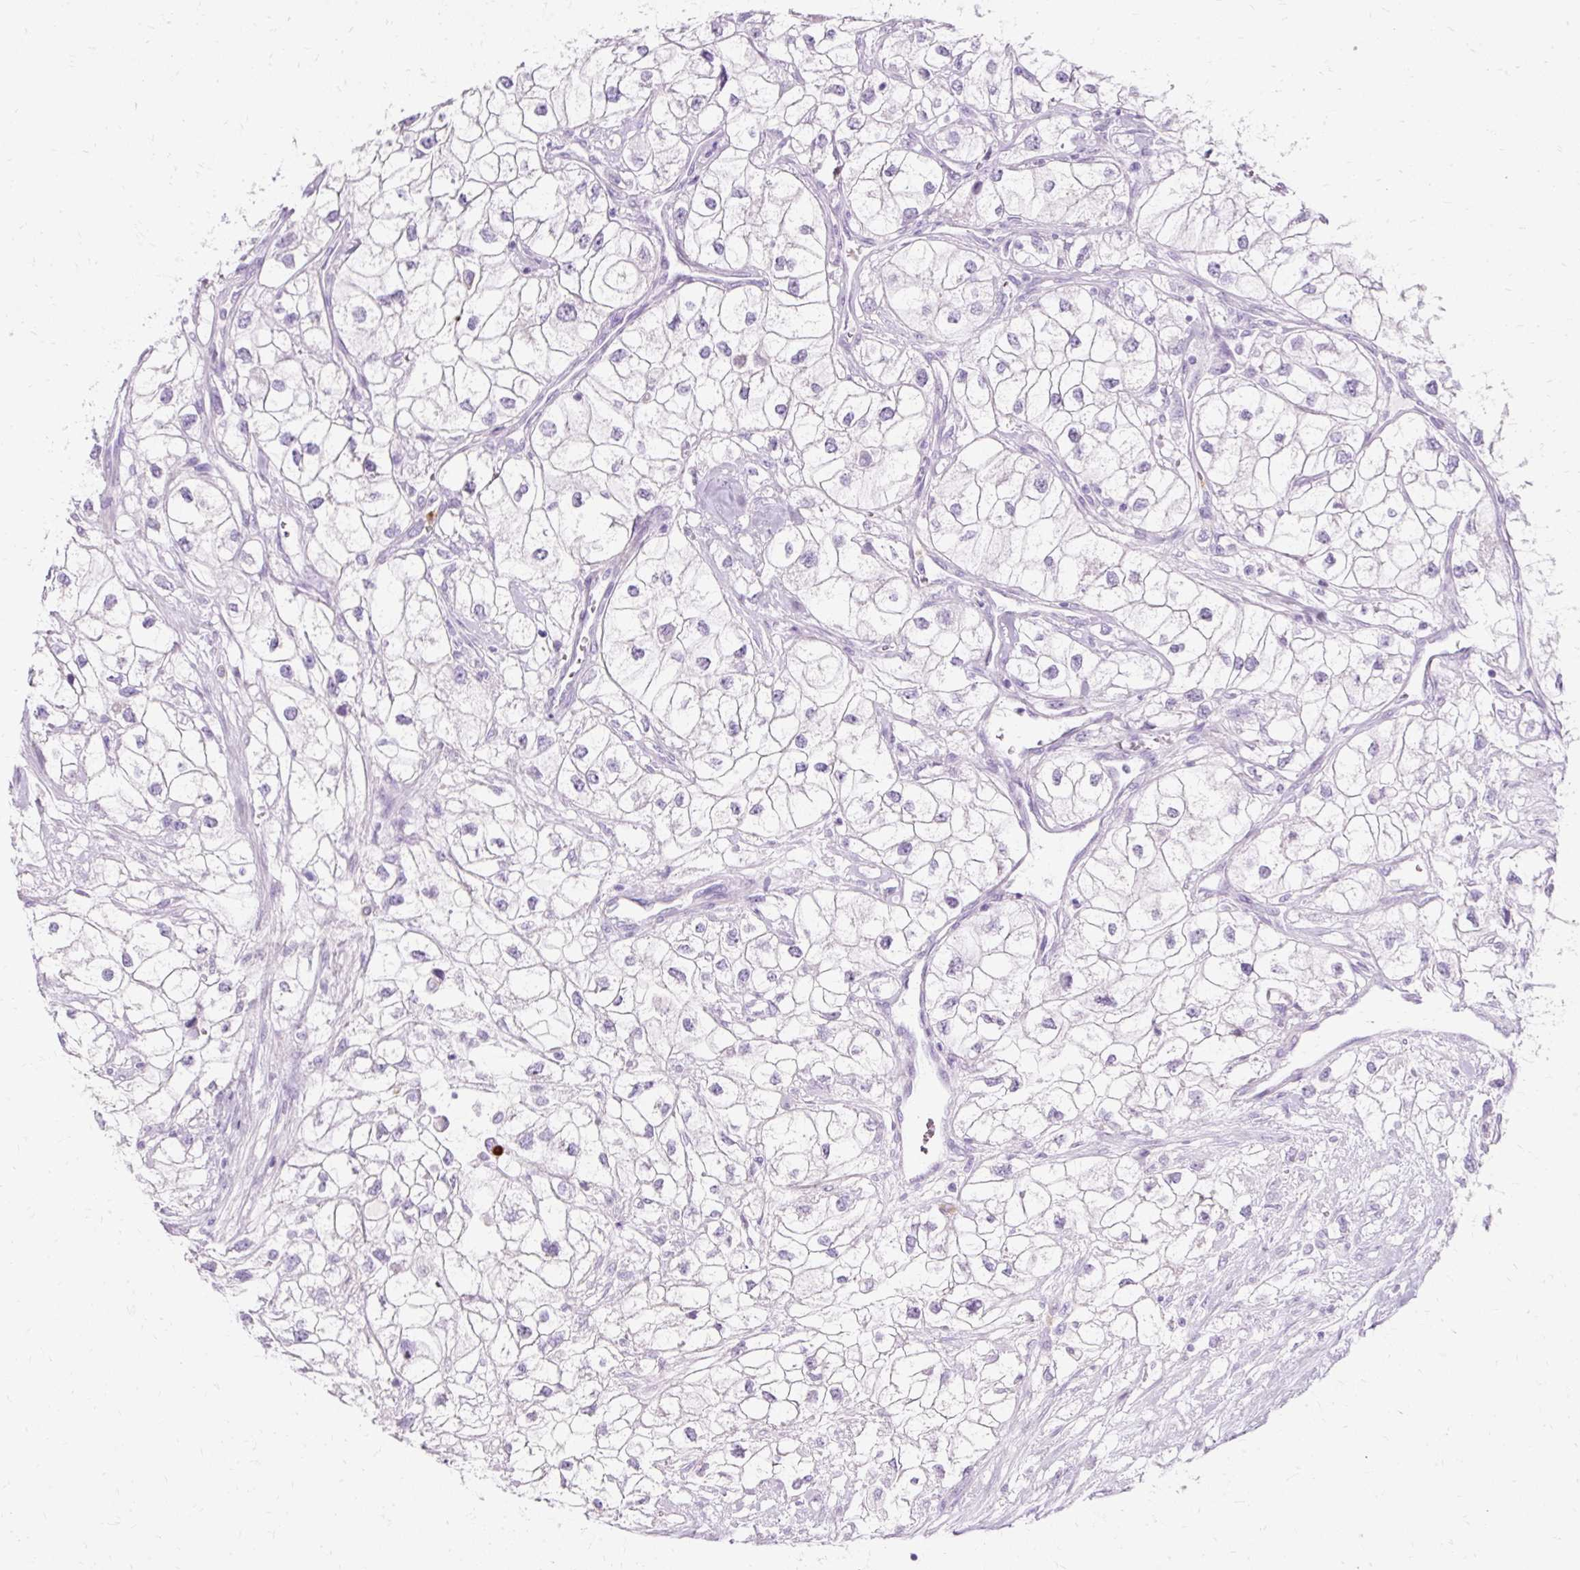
{"staining": {"intensity": "negative", "quantity": "none", "location": "none"}, "tissue": "renal cancer", "cell_type": "Tumor cells", "image_type": "cancer", "snomed": [{"axis": "morphology", "description": "Adenocarcinoma, NOS"}, {"axis": "topography", "description": "Kidney"}], "caption": "Immunohistochemistry image of neoplastic tissue: renal cancer (adenocarcinoma) stained with DAB reveals no significant protein expression in tumor cells. (Immunohistochemistry (ihc), brightfield microscopy, high magnification).", "gene": "DEFA1", "patient": {"sex": "male", "age": 59}}